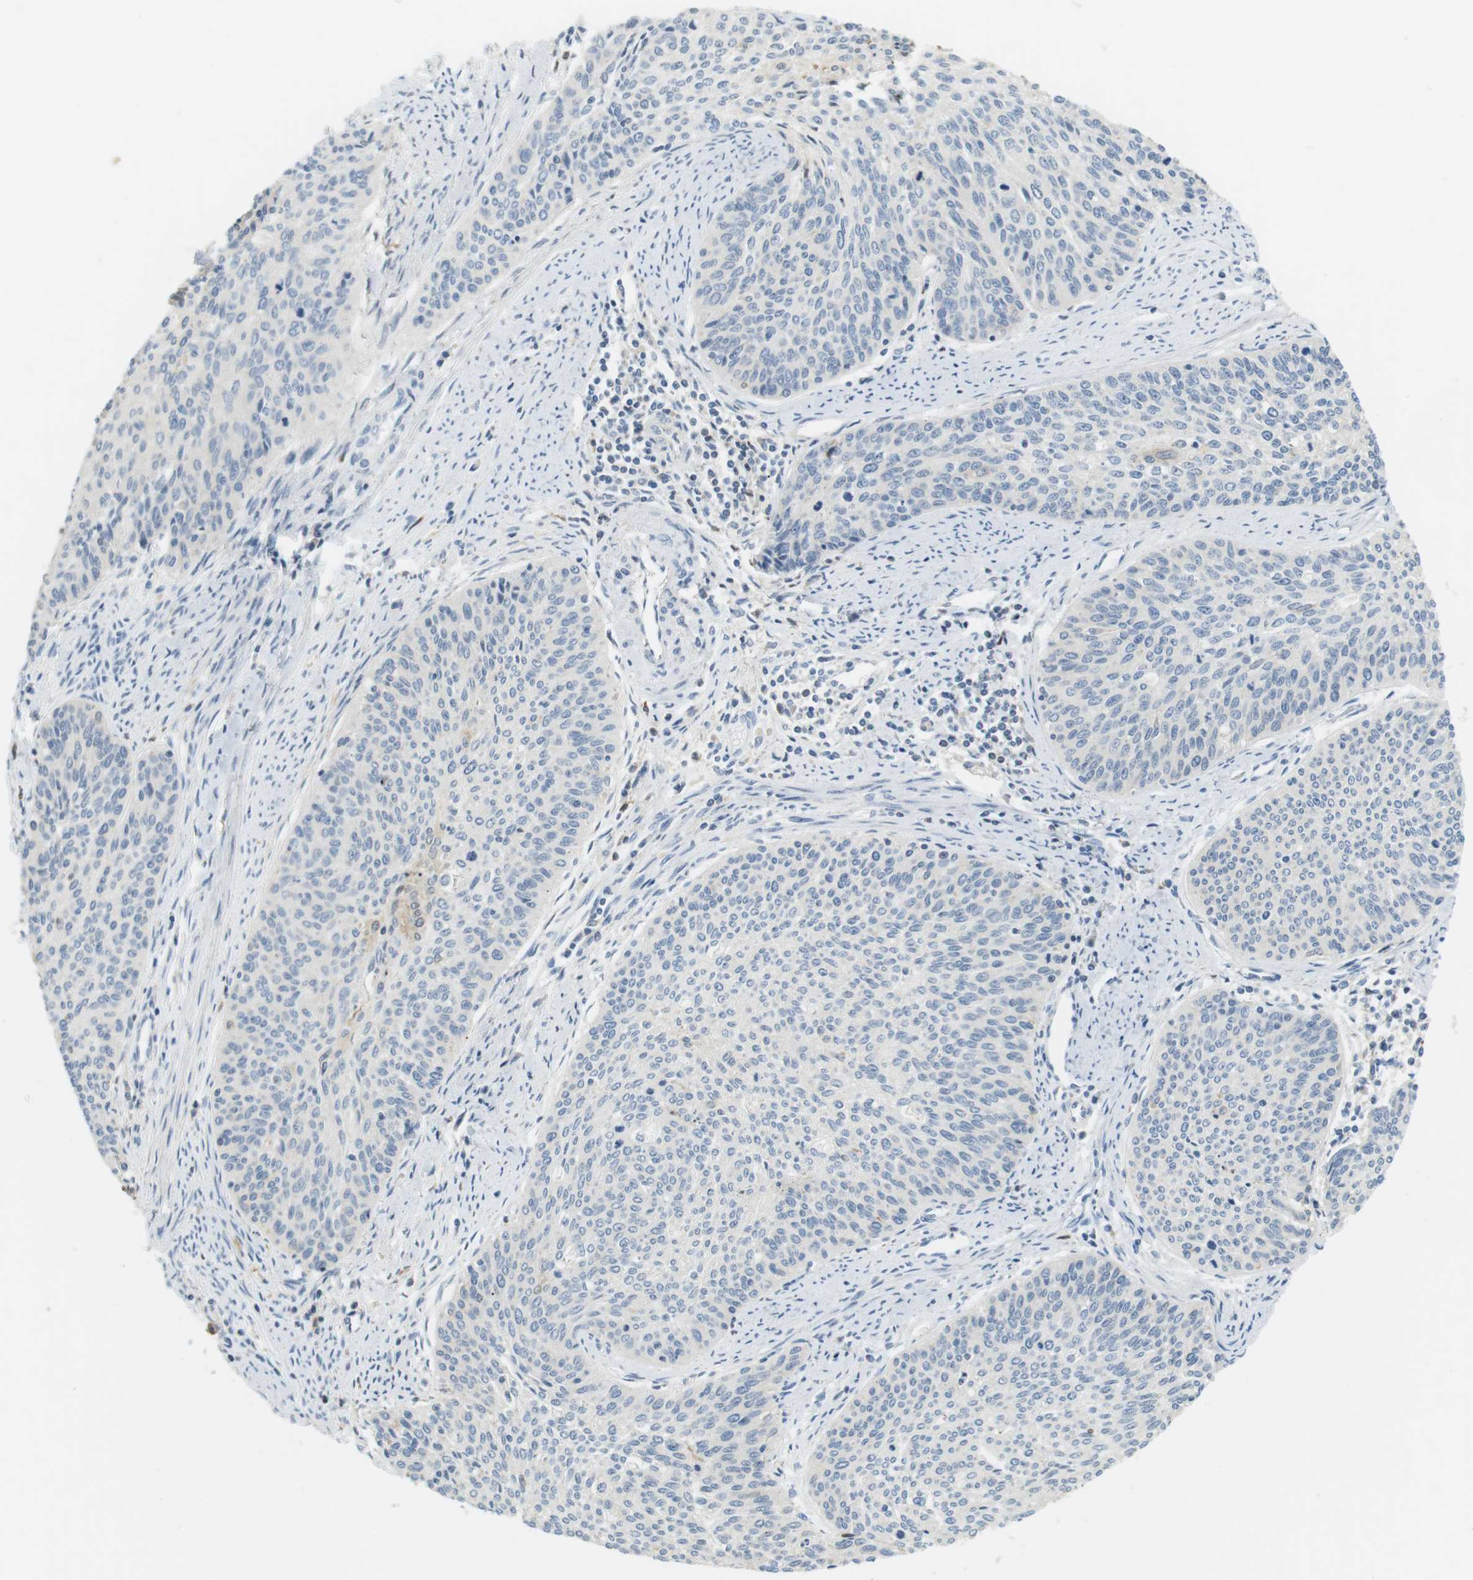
{"staining": {"intensity": "negative", "quantity": "none", "location": "none"}, "tissue": "cervical cancer", "cell_type": "Tumor cells", "image_type": "cancer", "snomed": [{"axis": "morphology", "description": "Squamous cell carcinoma, NOS"}, {"axis": "topography", "description": "Cervix"}], "caption": "The photomicrograph demonstrates no staining of tumor cells in cervical cancer.", "gene": "P2RY1", "patient": {"sex": "female", "age": 55}}